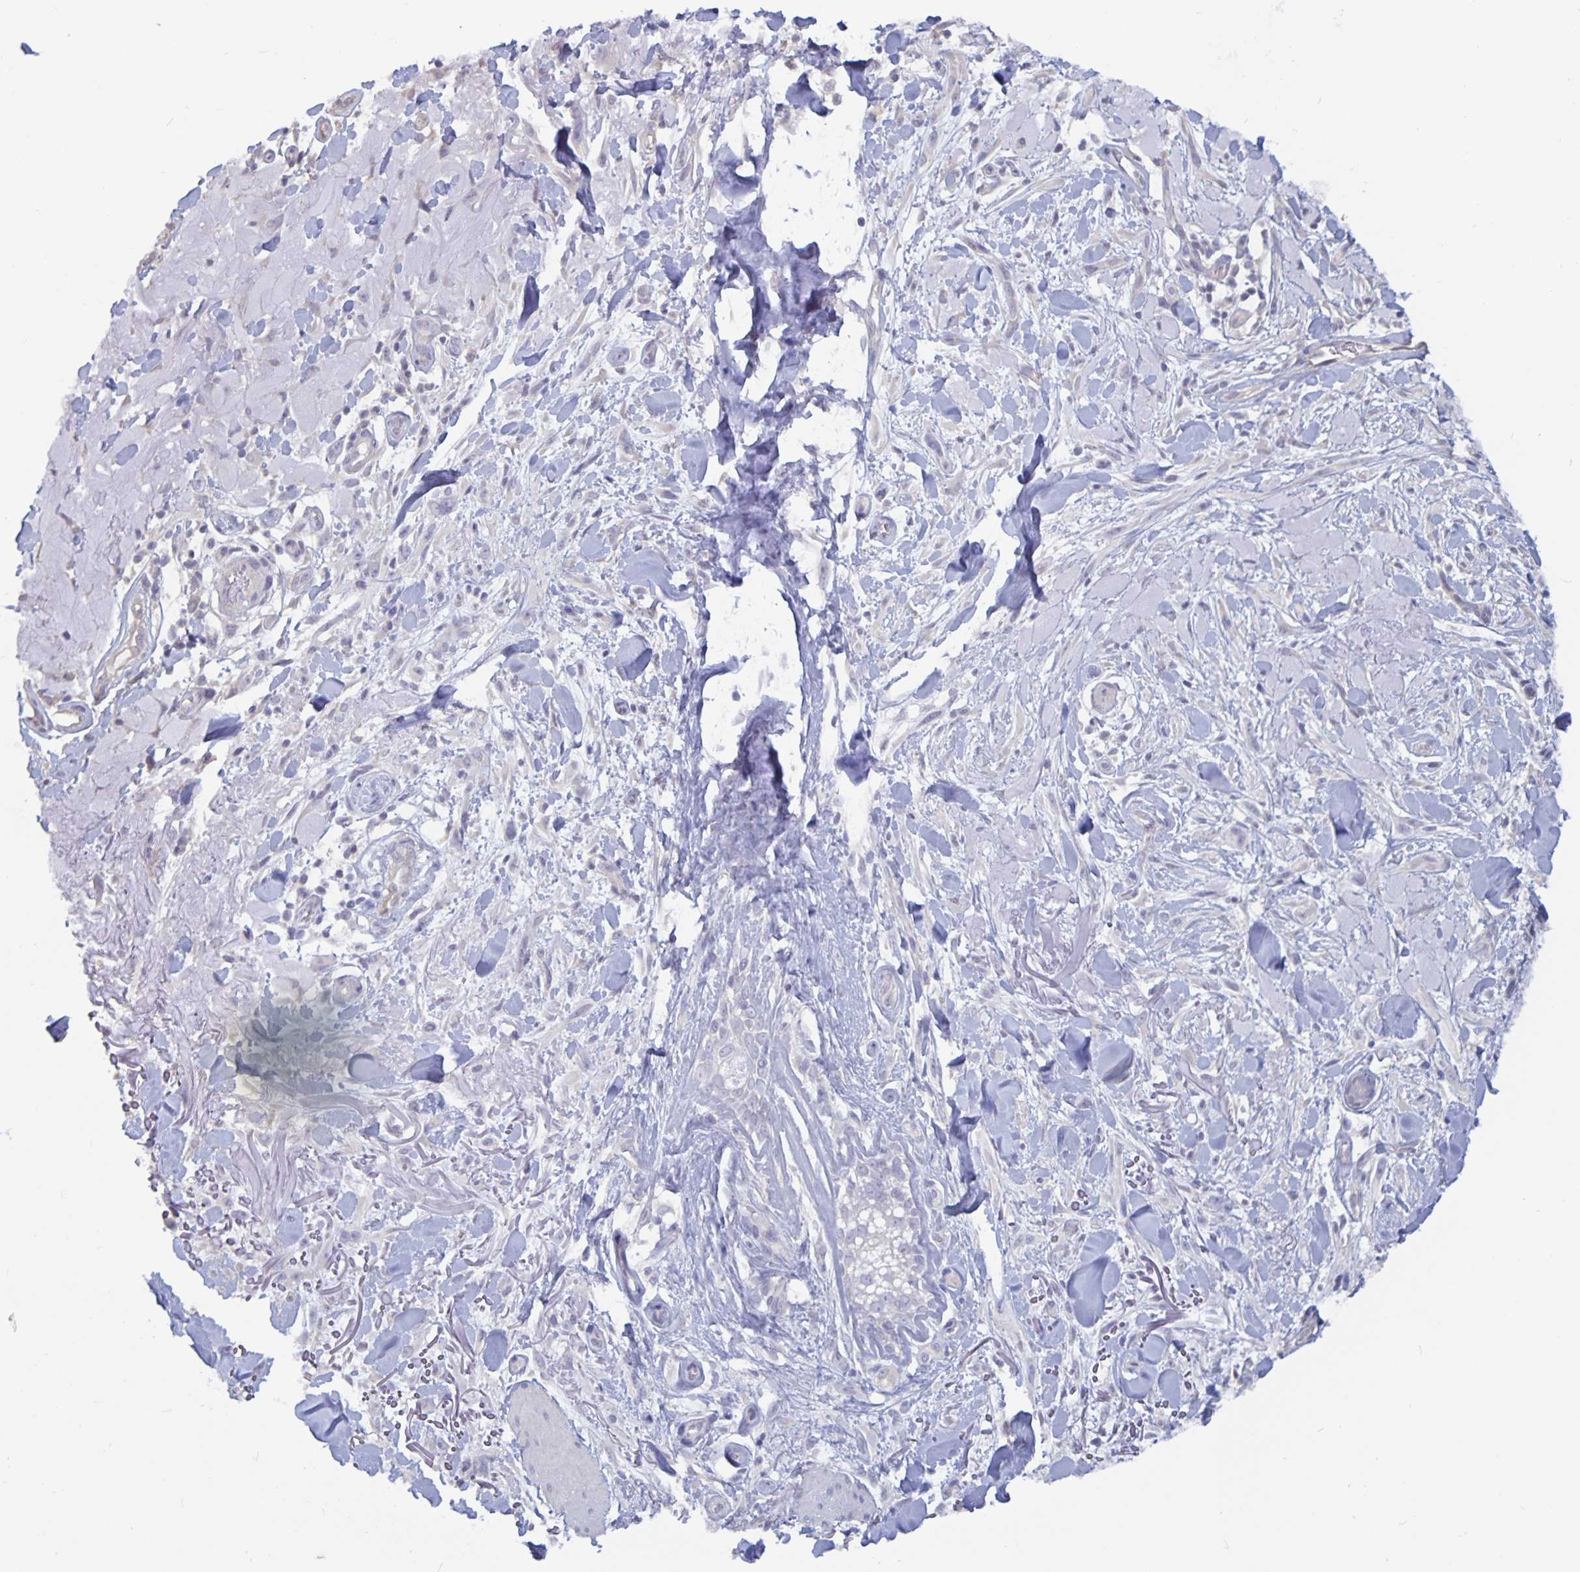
{"staining": {"intensity": "negative", "quantity": "none", "location": "none"}, "tissue": "melanoma", "cell_type": "Tumor cells", "image_type": "cancer", "snomed": [{"axis": "morphology", "description": "Malignant melanoma, NOS"}, {"axis": "topography", "description": "Skin"}], "caption": "Tumor cells are negative for protein expression in human malignant melanoma. (DAB (3,3'-diaminobenzidine) immunohistochemistry (IHC) visualized using brightfield microscopy, high magnification).", "gene": "PLCB3", "patient": {"sex": "male", "age": 85}}